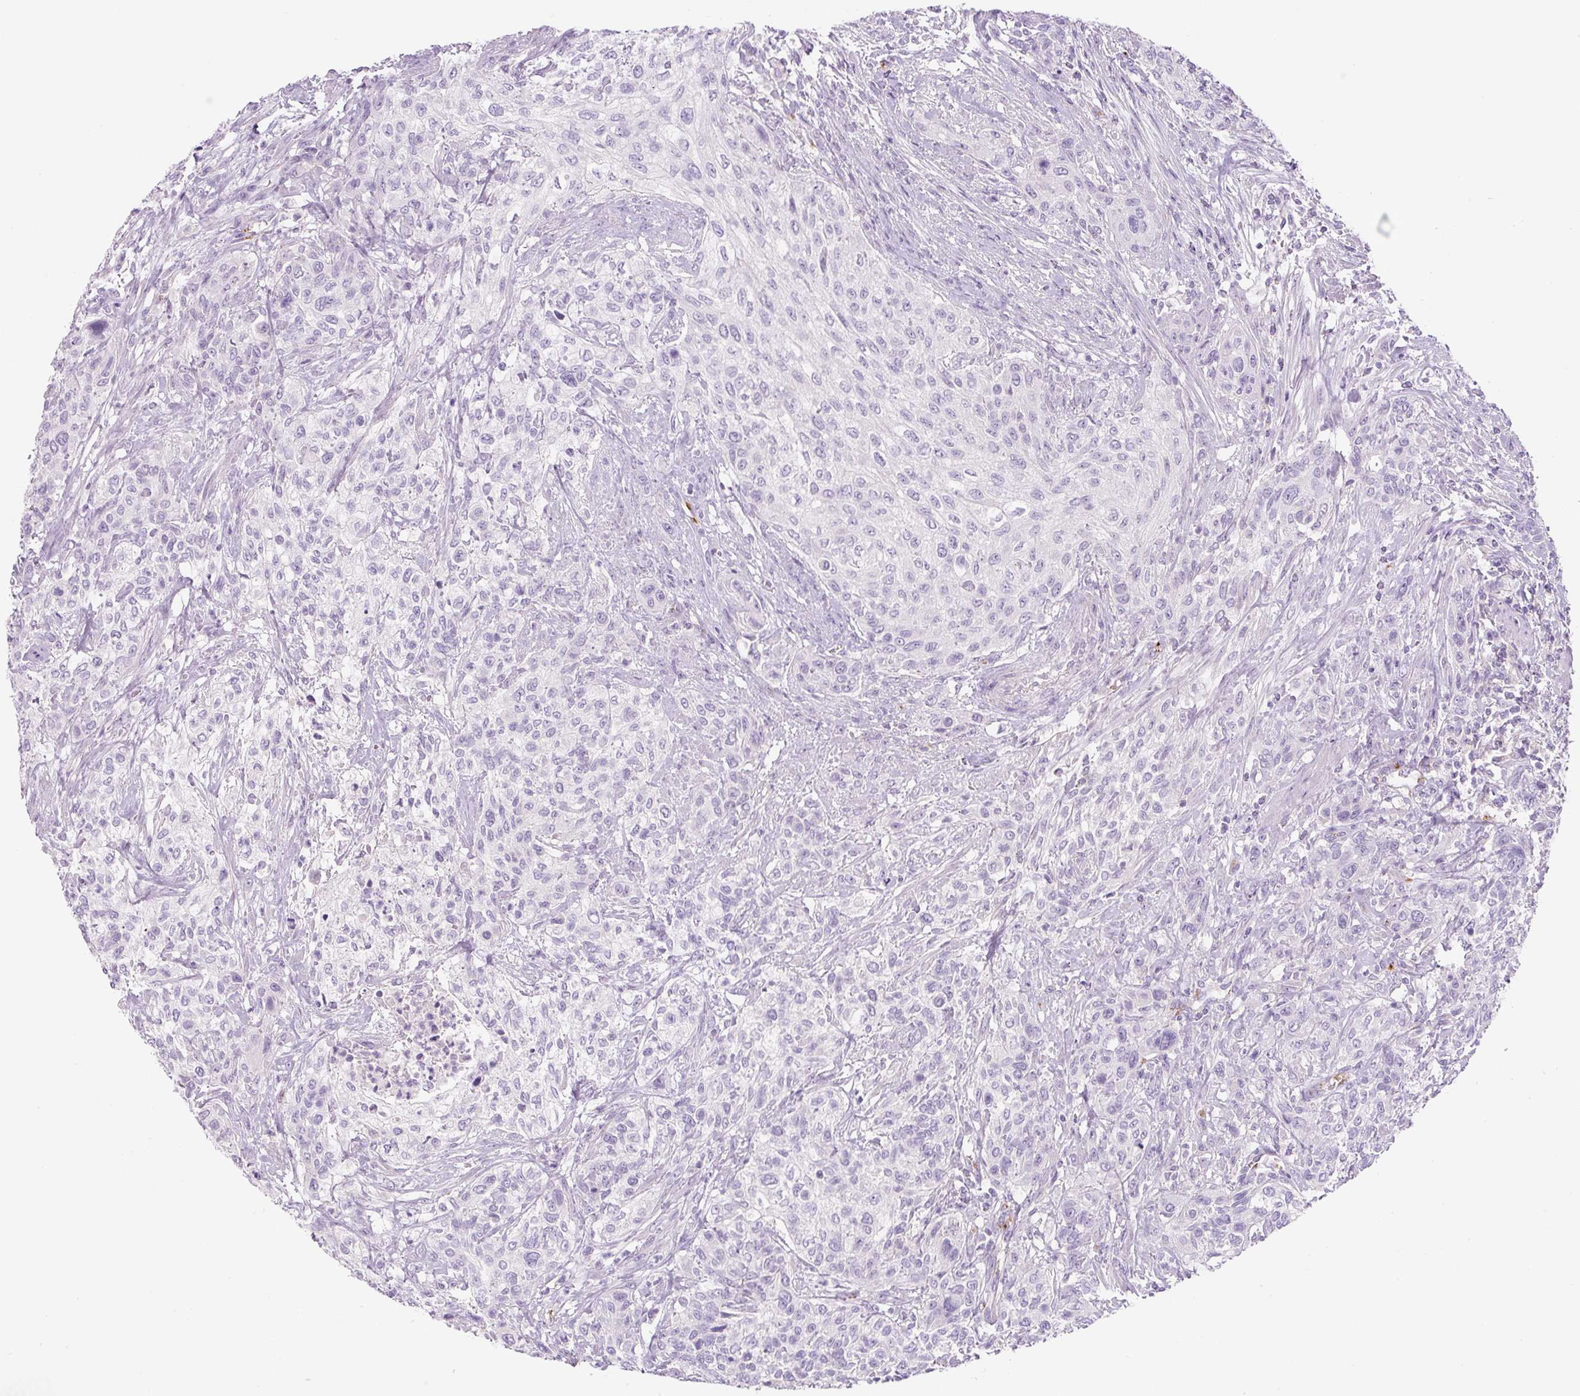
{"staining": {"intensity": "negative", "quantity": "none", "location": "none"}, "tissue": "urothelial cancer", "cell_type": "Tumor cells", "image_type": "cancer", "snomed": [{"axis": "morphology", "description": "Normal tissue, NOS"}, {"axis": "morphology", "description": "Urothelial carcinoma, NOS"}, {"axis": "topography", "description": "Urinary bladder"}, {"axis": "topography", "description": "Peripheral nerve tissue"}], "caption": "DAB (3,3'-diaminobenzidine) immunohistochemical staining of transitional cell carcinoma reveals no significant expression in tumor cells. The staining is performed using DAB (3,3'-diaminobenzidine) brown chromogen with nuclei counter-stained in using hematoxylin.", "gene": "RSPO4", "patient": {"sex": "male", "age": 35}}